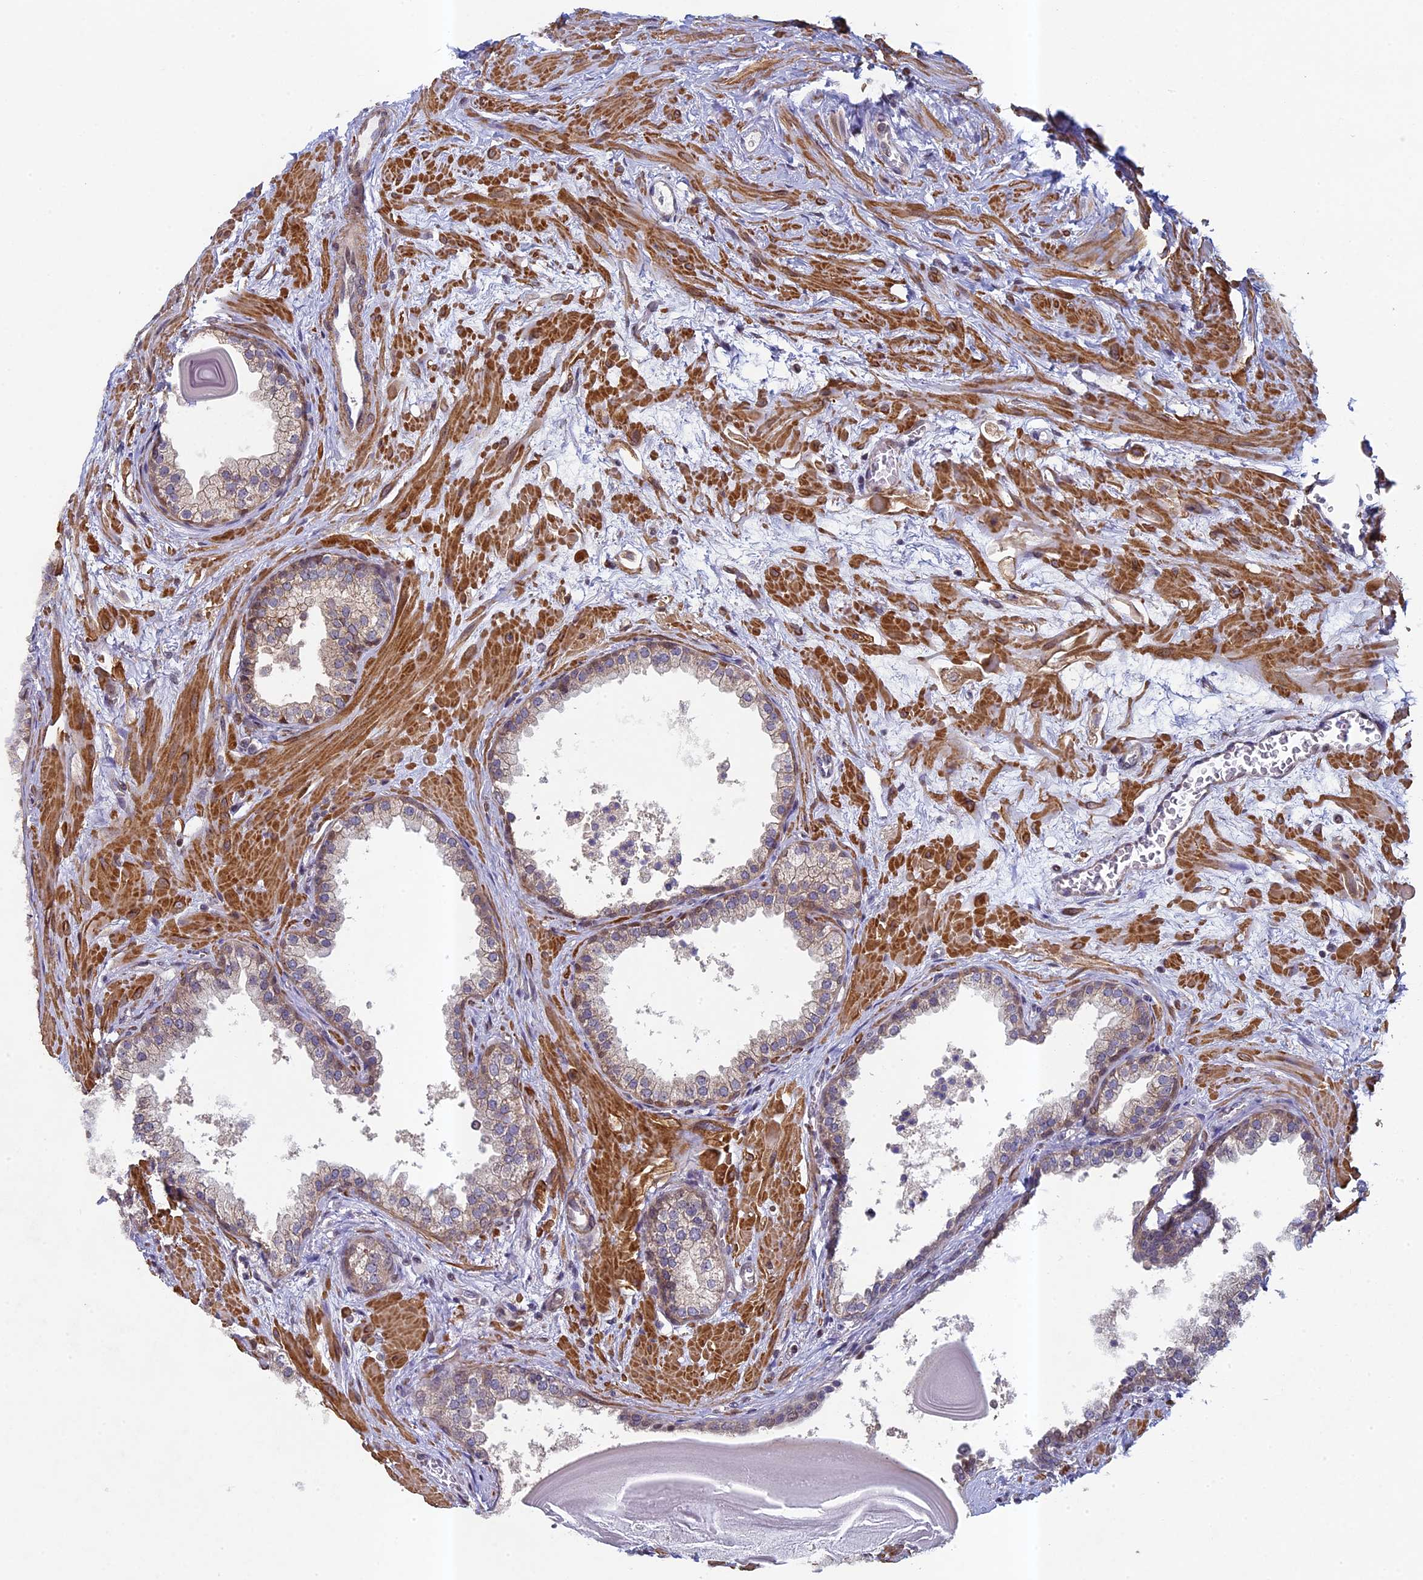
{"staining": {"intensity": "weak", "quantity": "<25%", "location": "cytoplasmic/membranous"}, "tissue": "prostate", "cell_type": "Glandular cells", "image_type": "normal", "snomed": [{"axis": "morphology", "description": "Normal tissue, NOS"}, {"axis": "topography", "description": "Prostate"}], "caption": "DAB (3,3'-diaminobenzidine) immunohistochemical staining of benign prostate reveals no significant staining in glandular cells.", "gene": "DIXDC1", "patient": {"sex": "male", "age": 48}}